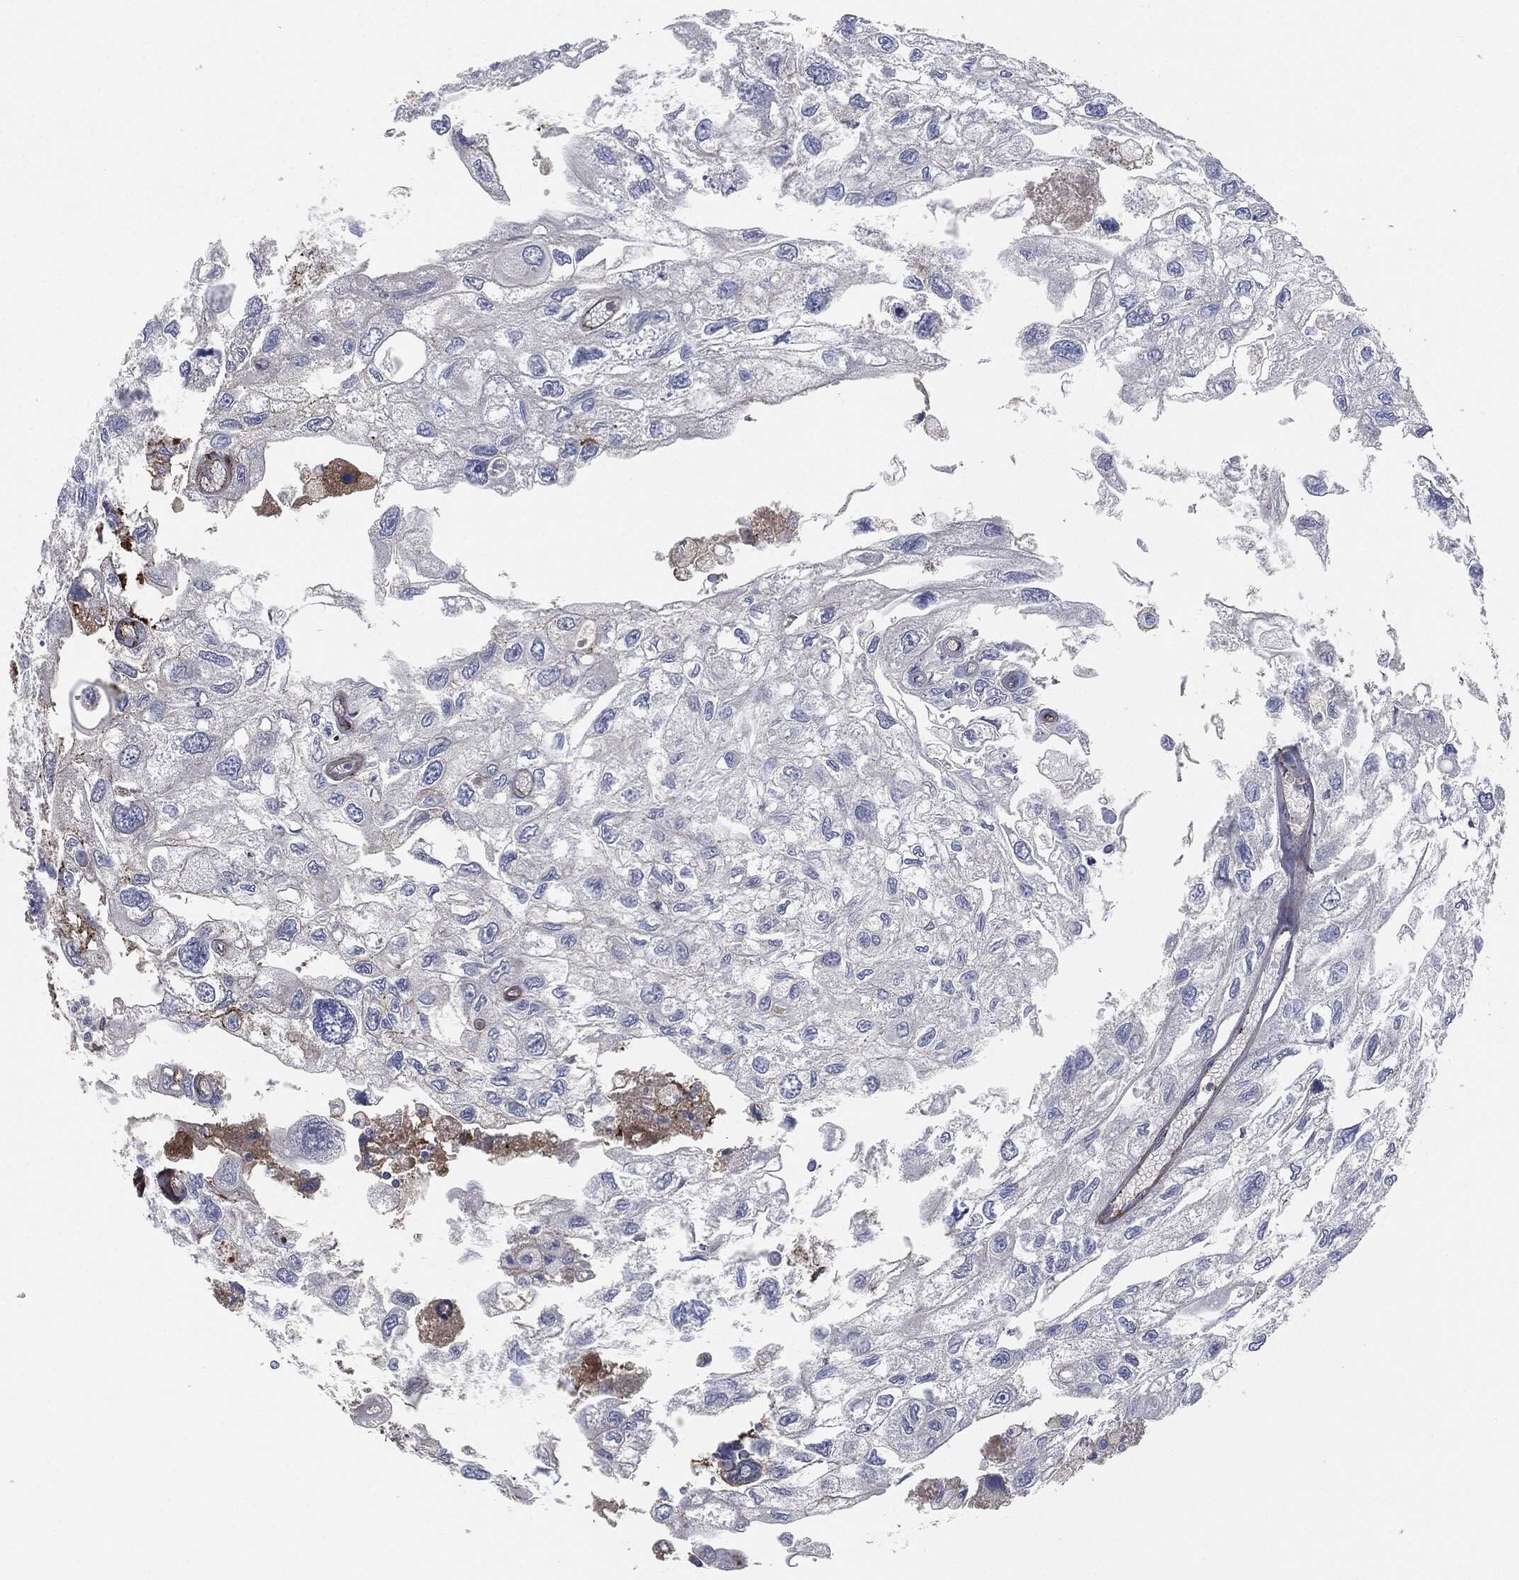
{"staining": {"intensity": "negative", "quantity": "none", "location": "none"}, "tissue": "urothelial cancer", "cell_type": "Tumor cells", "image_type": "cancer", "snomed": [{"axis": "morphology", "description": "Urothelial carcinoma, High grade"}, {"axis": "topography", "description": "Urinary bladder"}], "caption": "IHC histopathology image of neoplastic tissue: high-grade urothelial carcinoma stained with DAB (3,3'-diaminobenzidine) reveals no significant protein expression in tumor cells.", "gene": "APOB", "patient": {"sex": "male", "age": 59}}